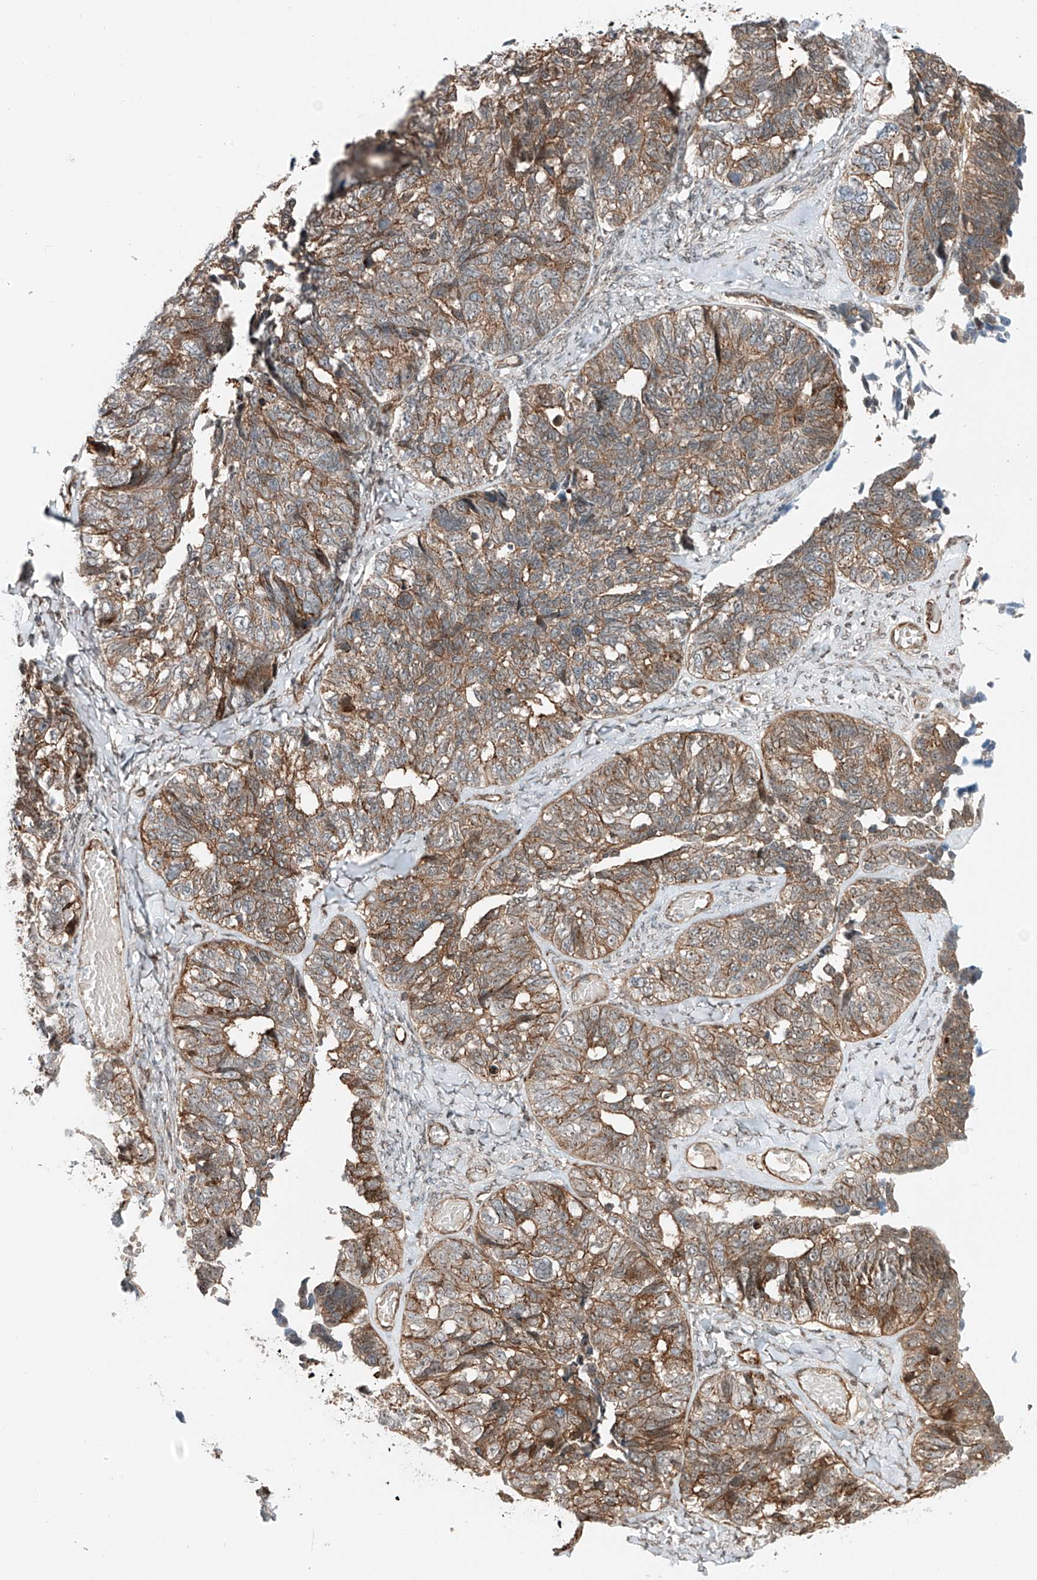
{"staining": {"intensity": "moderate", "quantity": ">75%", "location": "cytoplasmic/membranous"}, "tissue": "ovarian cancer", "cell_type": "Tumor cells", "image_type": "cancer", "snomed": [{"axis": "morphology", "description": "Cystadenocarcinoma, serous, NOS"}, {"axis": "topography", "description": "Ovary"}], "caption": "IHC (DAB (3,3'-diaminobenzidine)) staining of ovarian cancer (serous cystadenocarcinoma) displays moderate cytoplasmic/membranous protein expression in about >75% of tumor cells. Using DAB (brown) and hematoxylin (blue) stains, captured at high magnification using brightfield microscopy.", "gene": "USP48", "patient": {"sex": "female", "age": 79}}